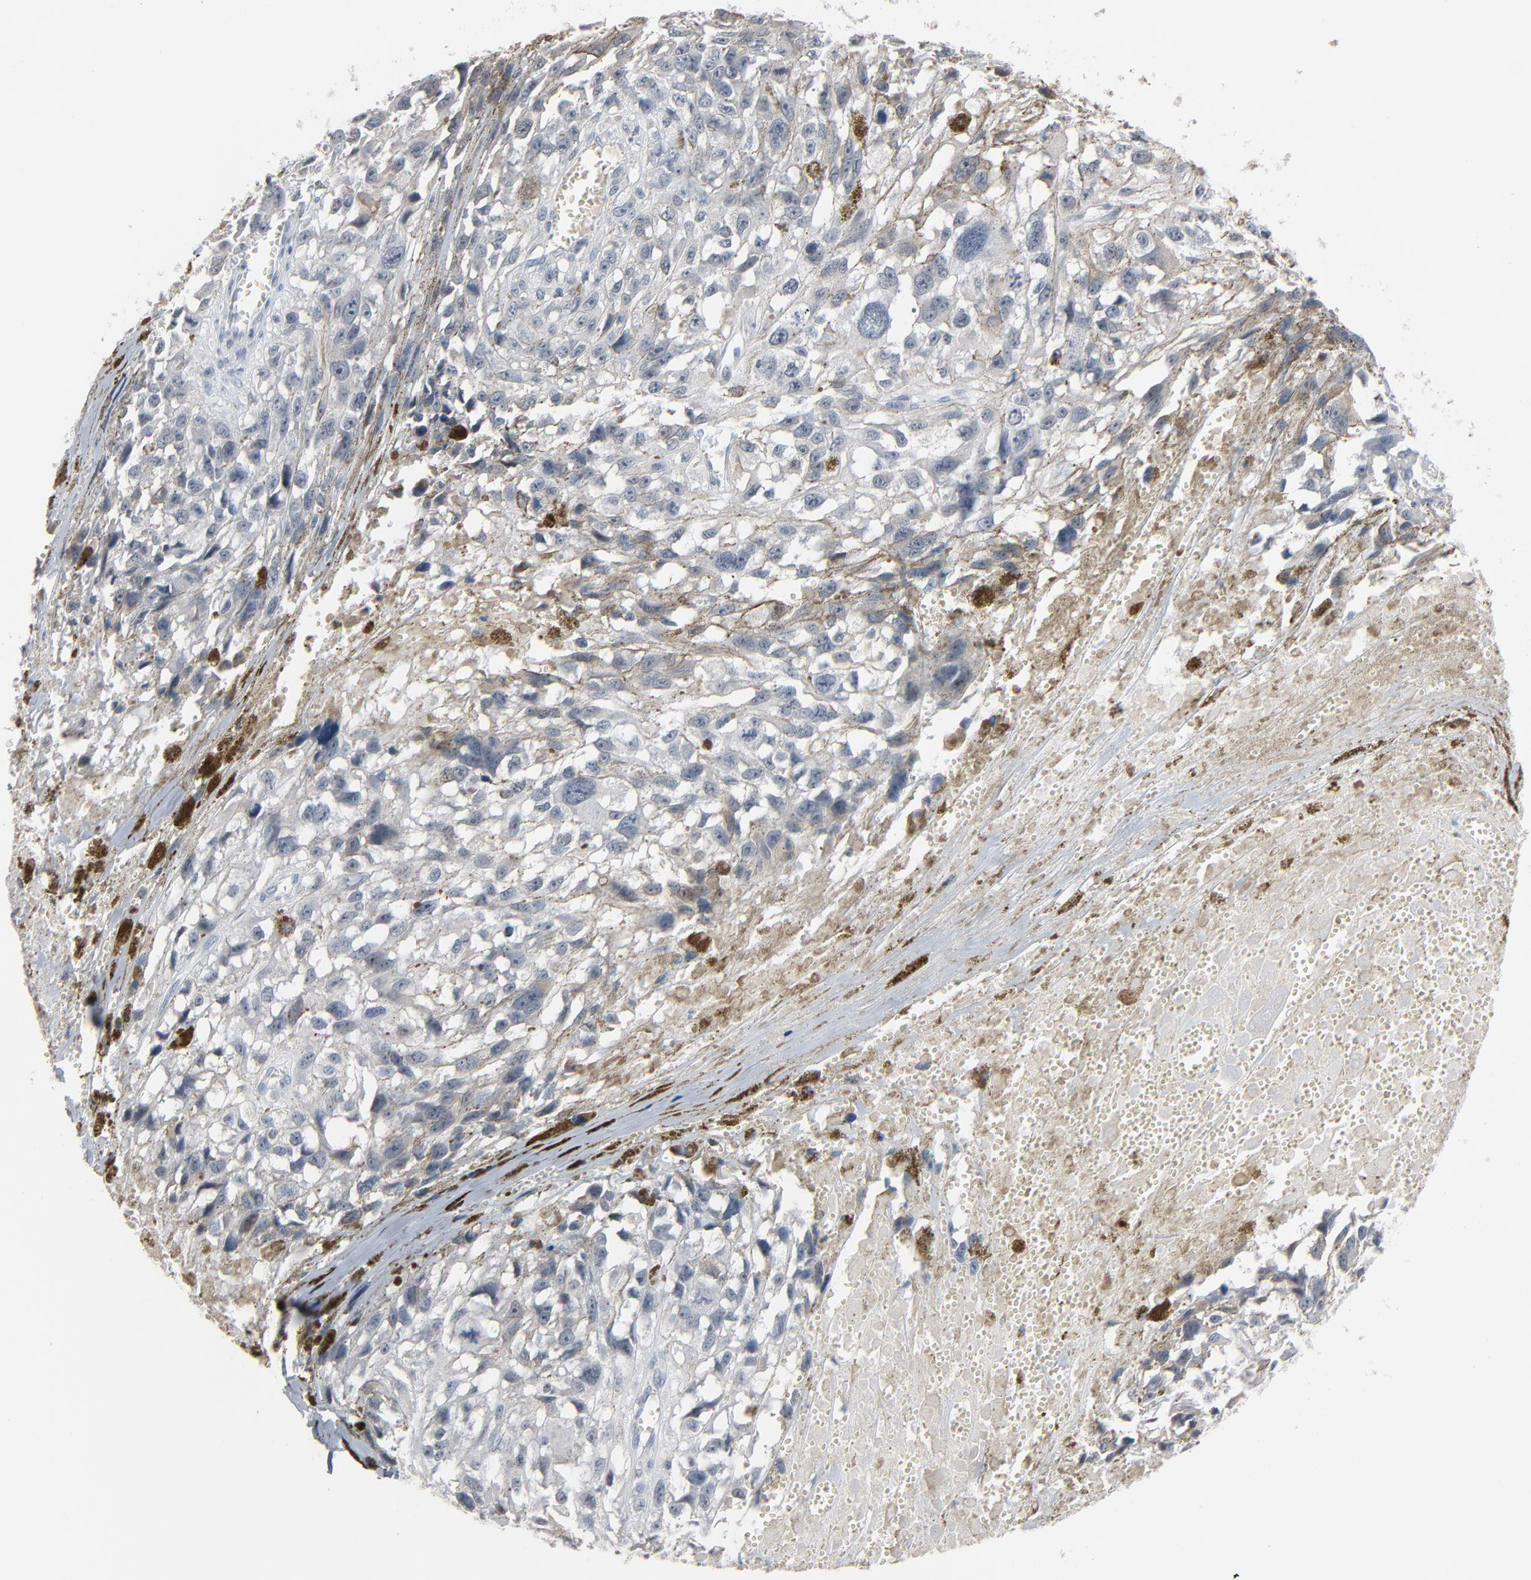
{"staining": {"intensity": "negative", "quantity": "none", "location": "none"}, "tissue": "melanoma", "cell_type": "Tumor cells", "image_type": "cancer", "snomed": [{"axis": "morphology", "description": "Malignant melanoma, Metastatic site"}, {"axis": "topography", "description": "Lymph node"}], "caption": "DAB (3,3'-diaminobenzidine) immunohistochemical staining of human malignant melanoma (metastatic site) displays no significant staining in tumor cells. The staining is performed using DAB brown chromogen with nuclei counter-stained in using hematoxylin.", "gene": "SAGE1", "patient": {"sex": "male", "age": 59}}